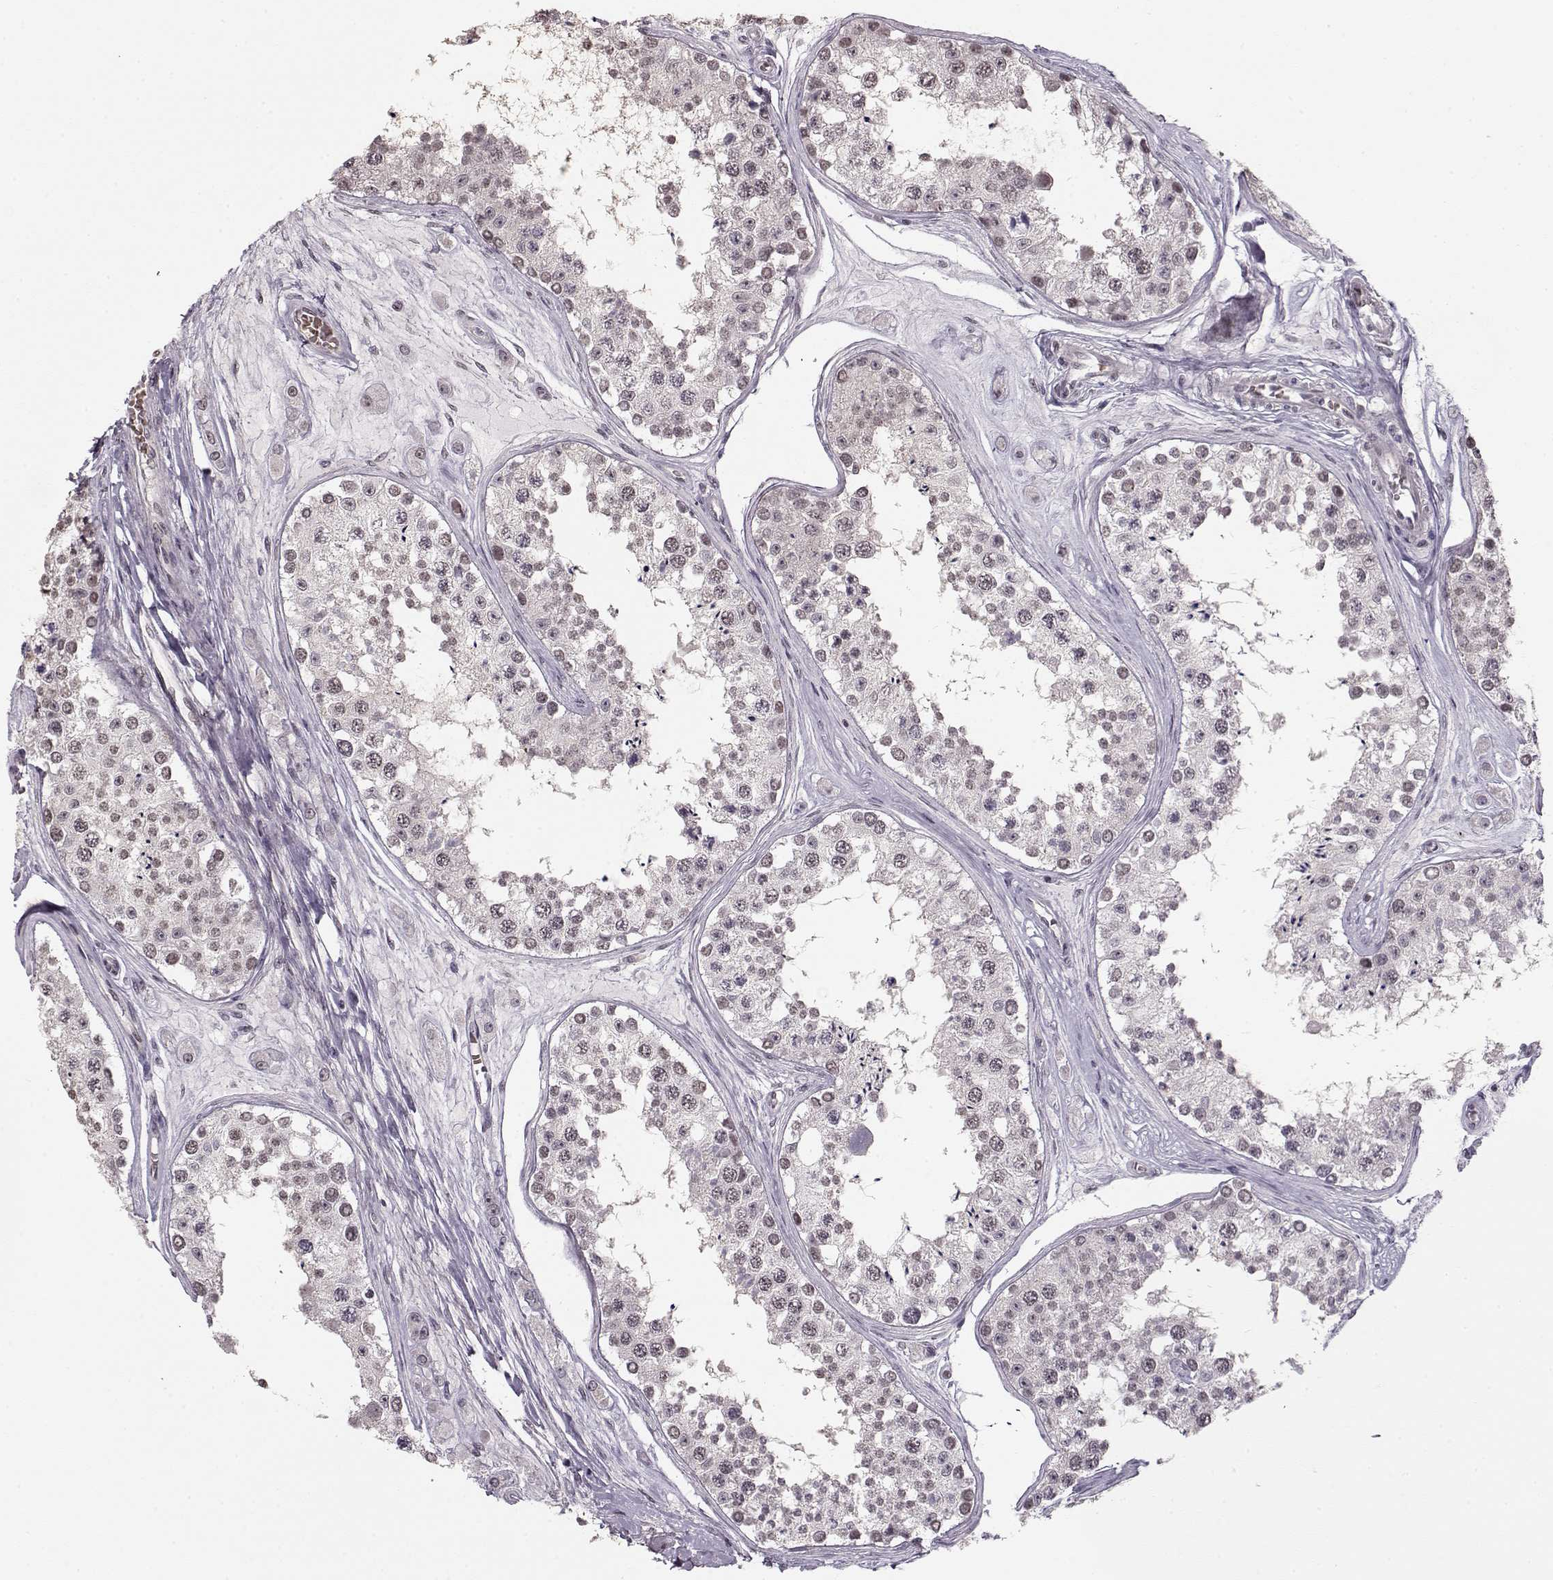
{"staining": {"intensity": "weak", "quantity": "<25%", "location": "nuclear"}, "tissue": "testis", "cell_type": "Cells in seminiferous ducts", "image_type": "normal", "snomed": [{"axis": "morphology", "description": "Normal tissue, NOS"}, {"axis": "topography", "description": "Testis"}], "caption": "Testis stained for a protein using immunohistochemistry displays no positivity cells in seminiferous ducts.", "gene": "PCP4", "patient": {"sex": "male", "age": 25}}